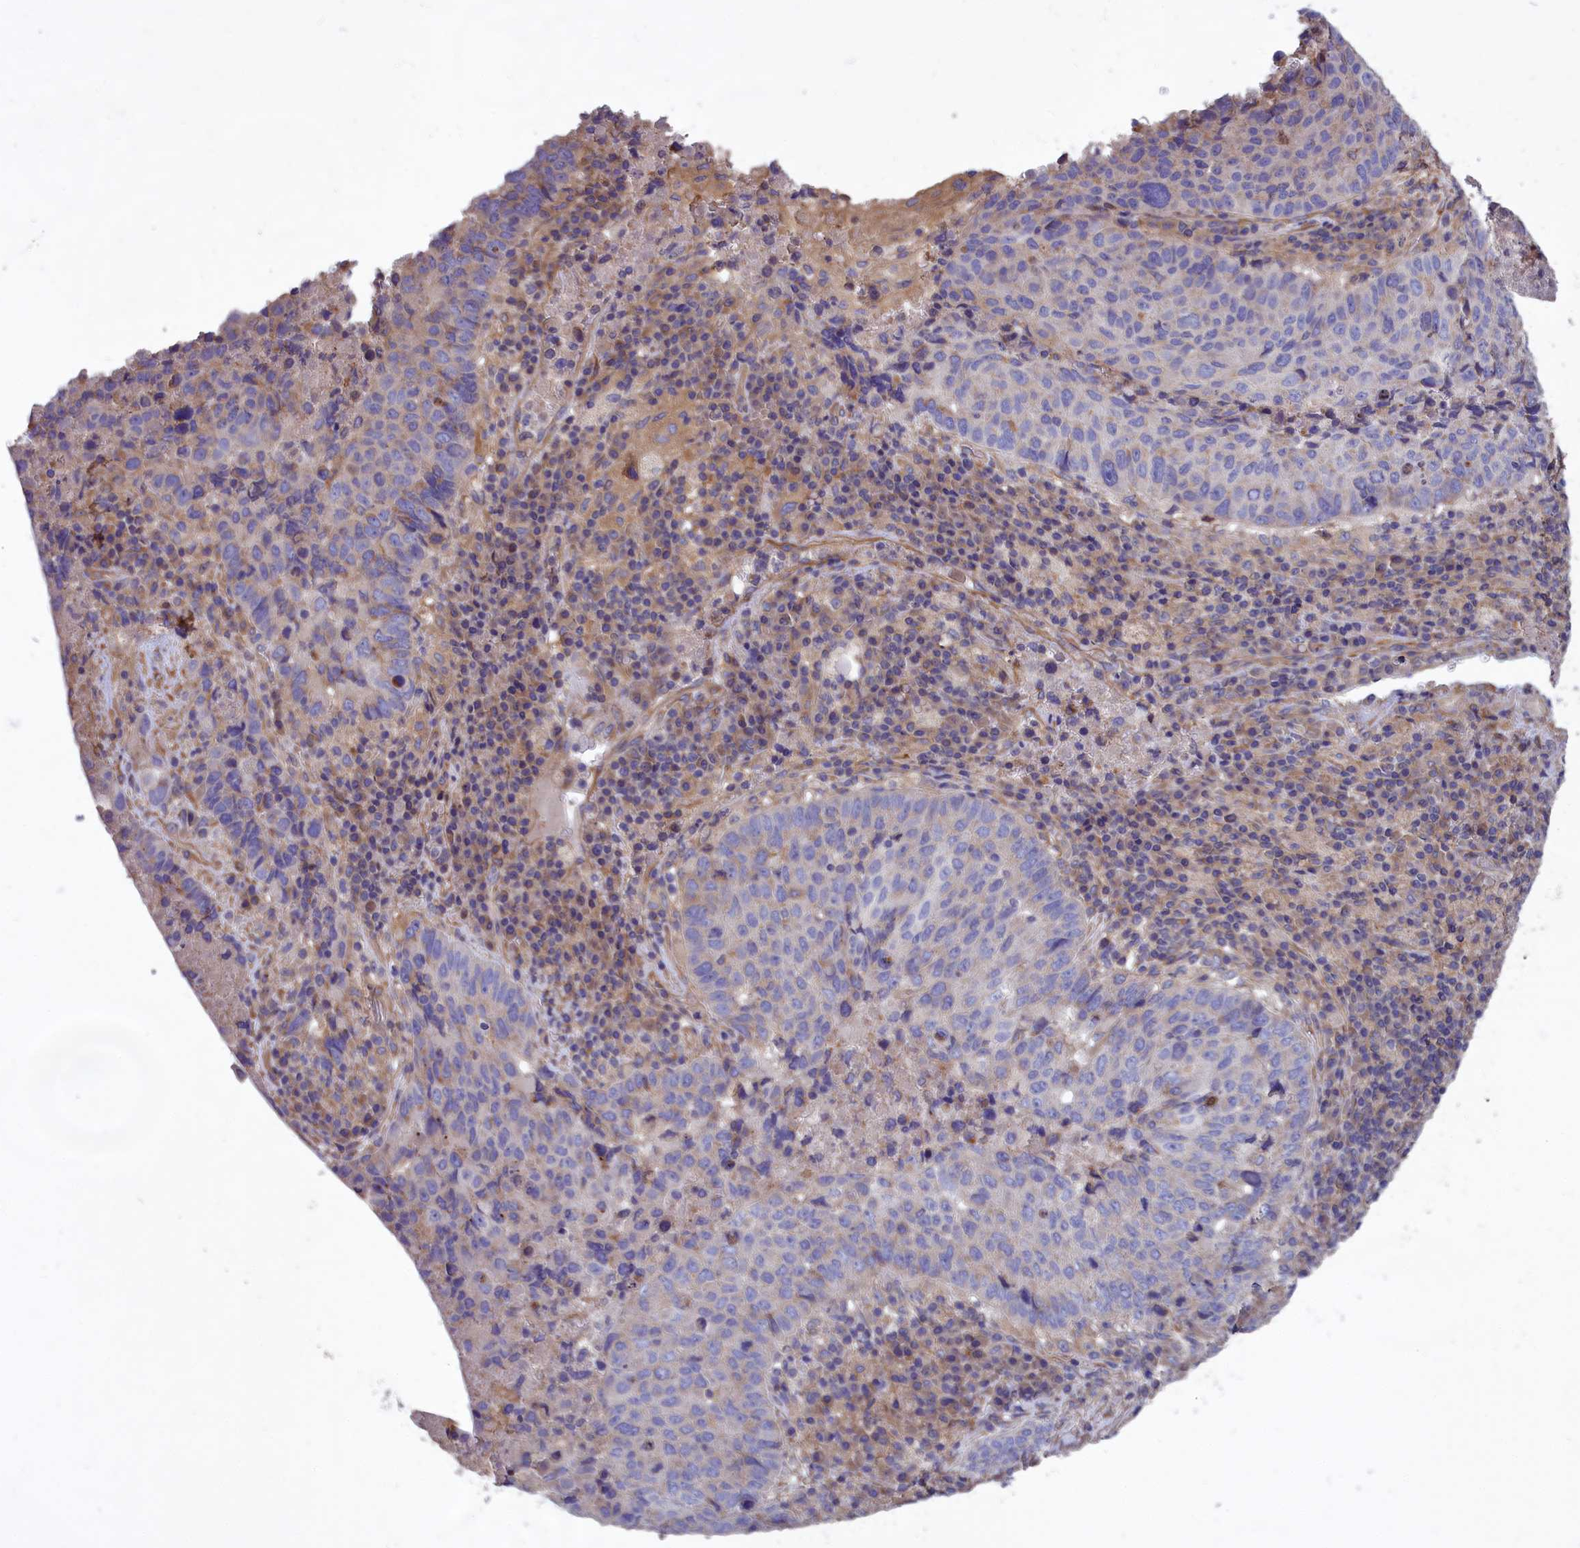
{"staining": {"intensity": "negative", "quantity": "none", "location": "none"}, "tissue": "lung cancer", "cell_type": "Tumor cells", "image_type": "cancer", "snomed": [{"axis": "morphology", "description": "Squamous cell carcinoma, NOS"}, {"axis": "topography", "description": "Lung"}], "caption": "Immunohistochemistry (IHC) micrograph of human squamous cell carcinoma (lung) stained for a protein (brown), which demonstrates no staining in tumor cells.", "gene": "AMDHD2", "patient": {"sex": "male", "age": 73}}